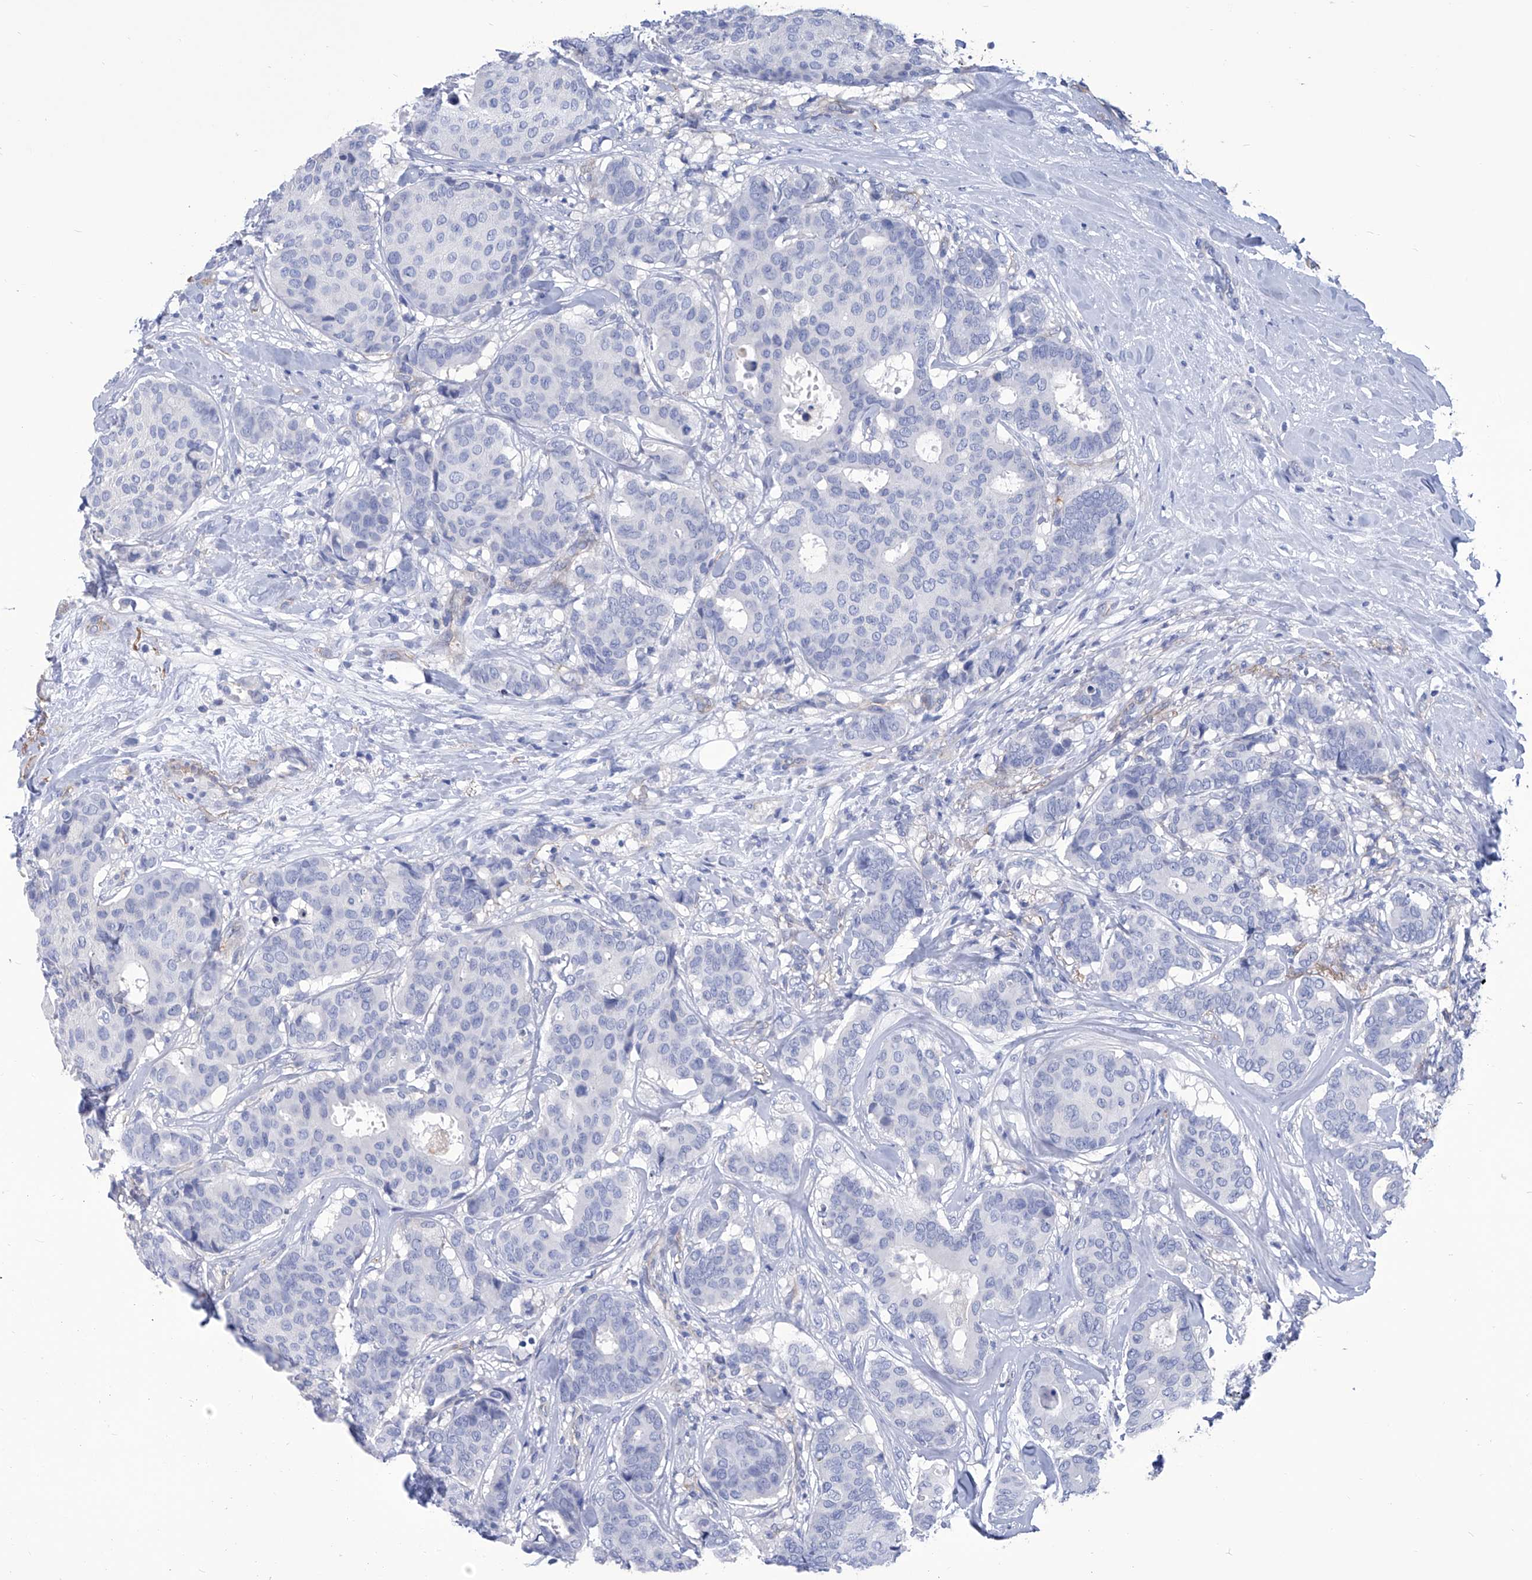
{"staining": {"intensity": "negative", "quantity": "none", "location": "none"}, "tissue": "breast cancer", "cell_type": "Tumor cells", "image_type": "cancer", "snomed": [{"axis": "morphology", "description": "Duct carcinoma"}, {"axis": "topography", "description": "Breast"}], "caption": "There is no significant expression in tumor cells of breast cancer (intraductal carcinoma).", "gene": "SMS", "patient": {"sex": "female", "age": 75}}